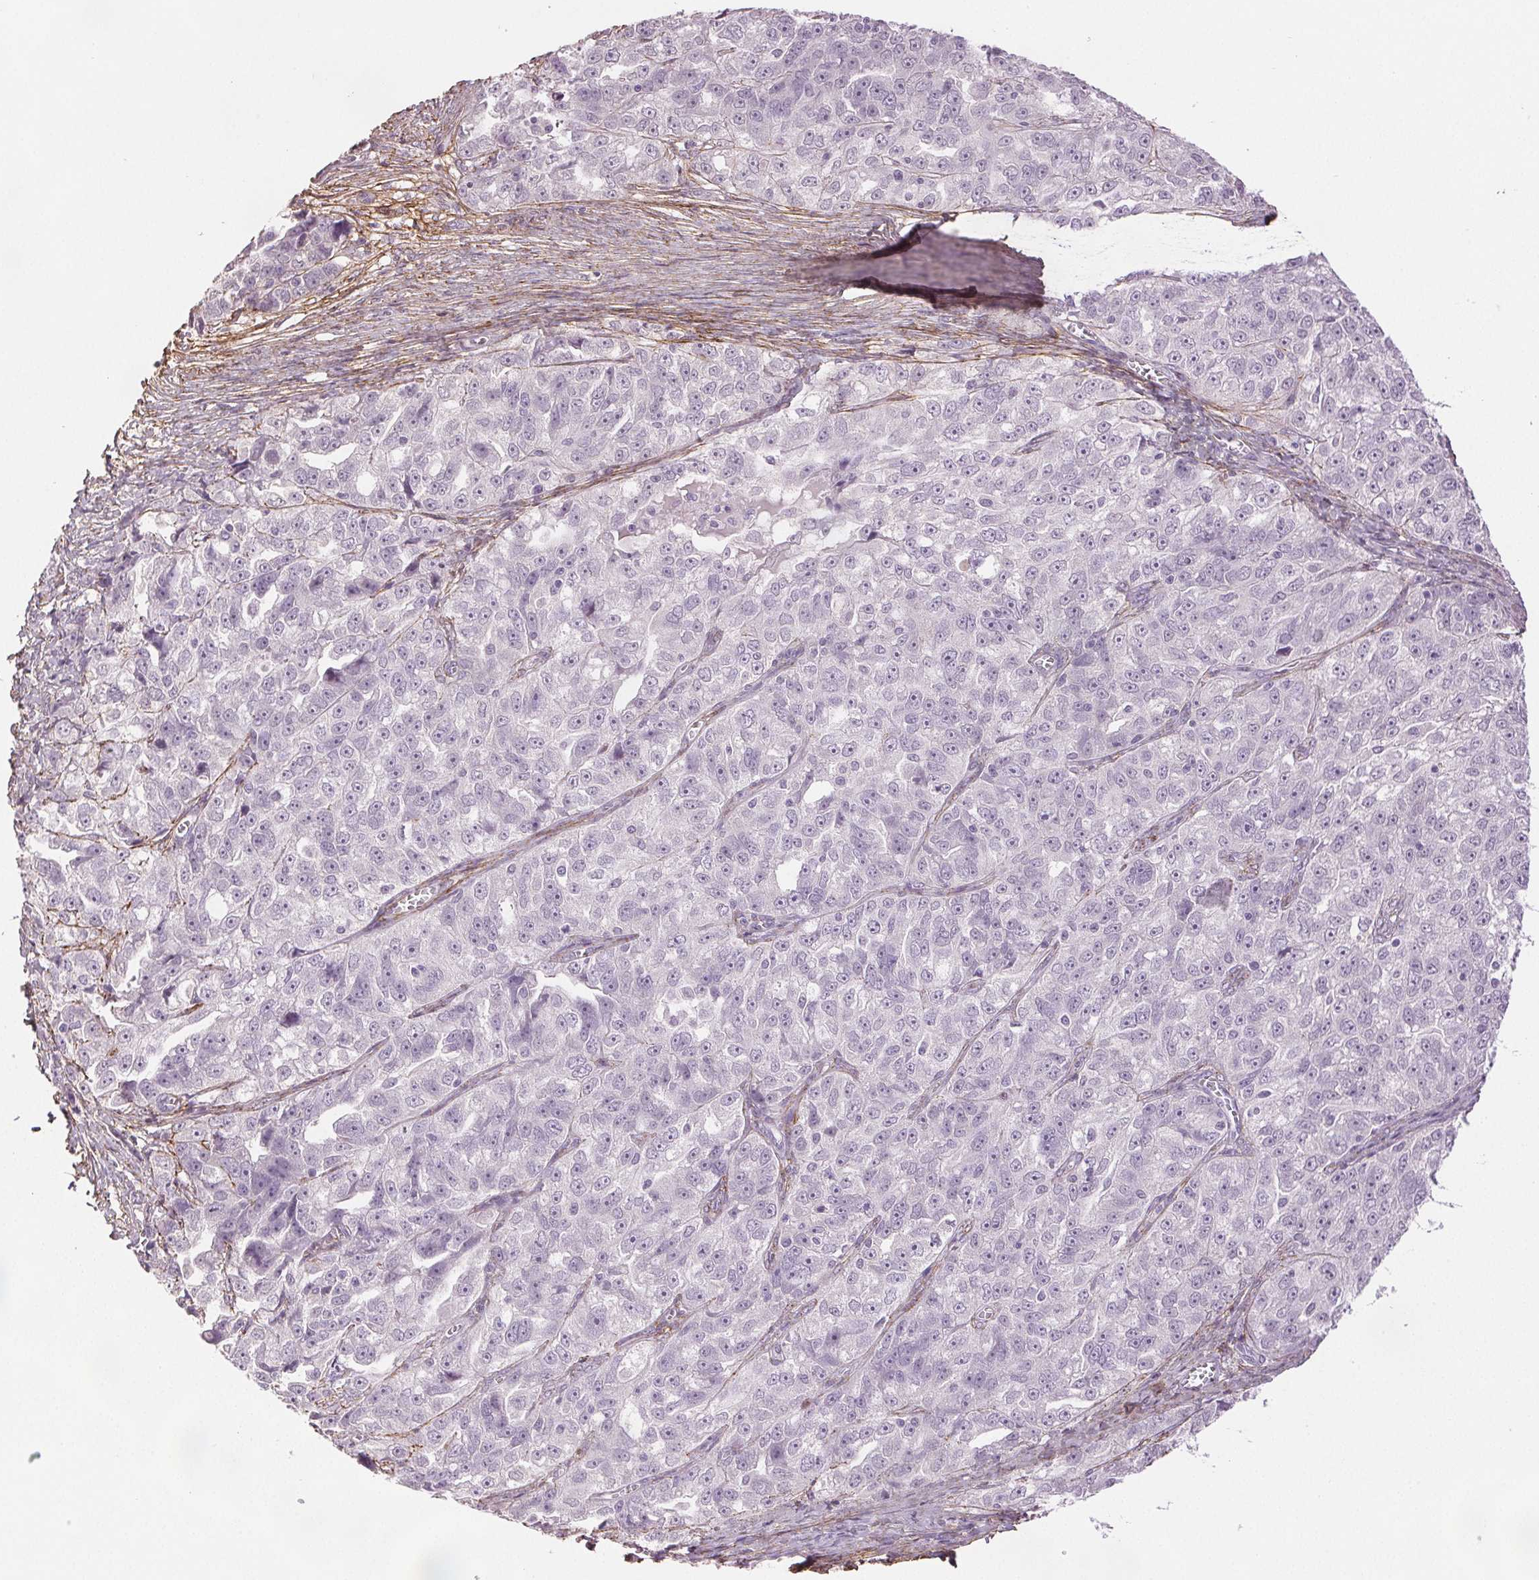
{"staining": {"intensity": "negative", "quantity": "none", "location": "none"}, "tissue": "ovarian cancer", "cell_type": "Tumor cells", "image_type": "cancer", "snomed": [{"axis": "morphology", "description": "Cystadenocarcinoma, serous, NOS"}, {"axis": "topography", "description": "Ovary"}], "caption": "Histopathology image shows no protein expression in tumor cells of serous cystadenocarcinoma (ovarian) tissue.", "gene": "FBN1", "patient": {"sex": "female", "age": 51}}